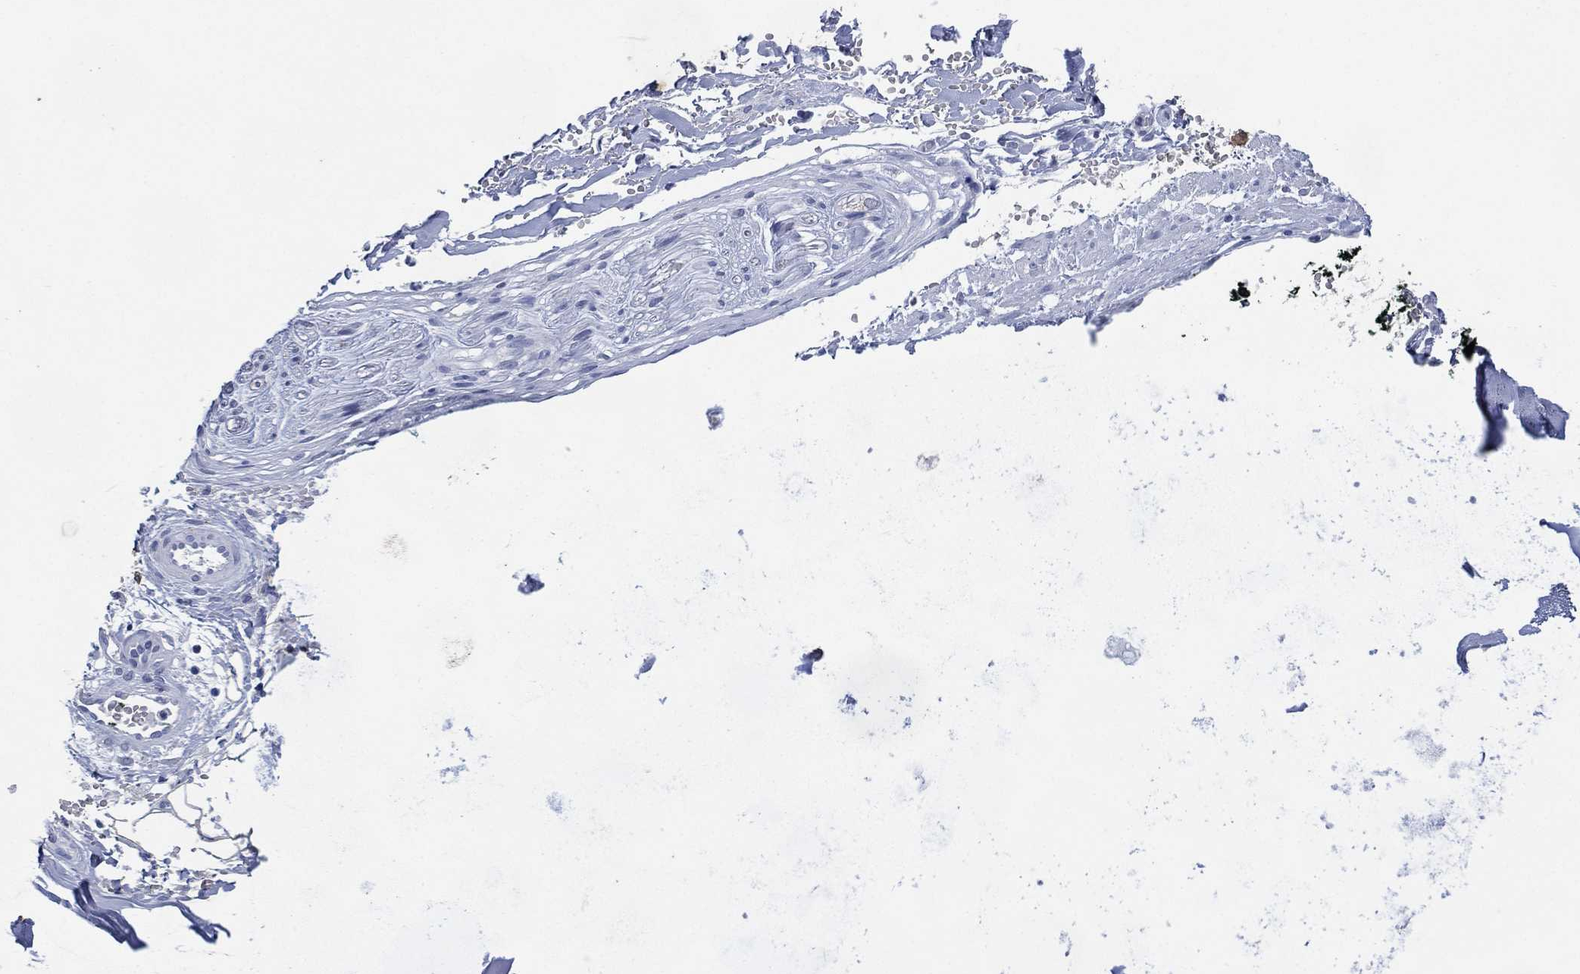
{"staining": {"intensity": "negative", "quantity": "none", "location": "none"}, "tissue": "adipose tissue", "cell_type": "Adipocytes", "image_type": "normal", "snomed": [{"axis": "morphology", "description": "Normal tissue, NOS"}, {"axis": "topography", "description": "Cartilage tissue"}], "caption": "IHC micrograph of unremarkable adipose tissue: human adipose tissue stained with DAB shows no significant protein expression in adipocytes.", "gene": "FSCN2", "patient": {"sex": "male", "age": 81}}